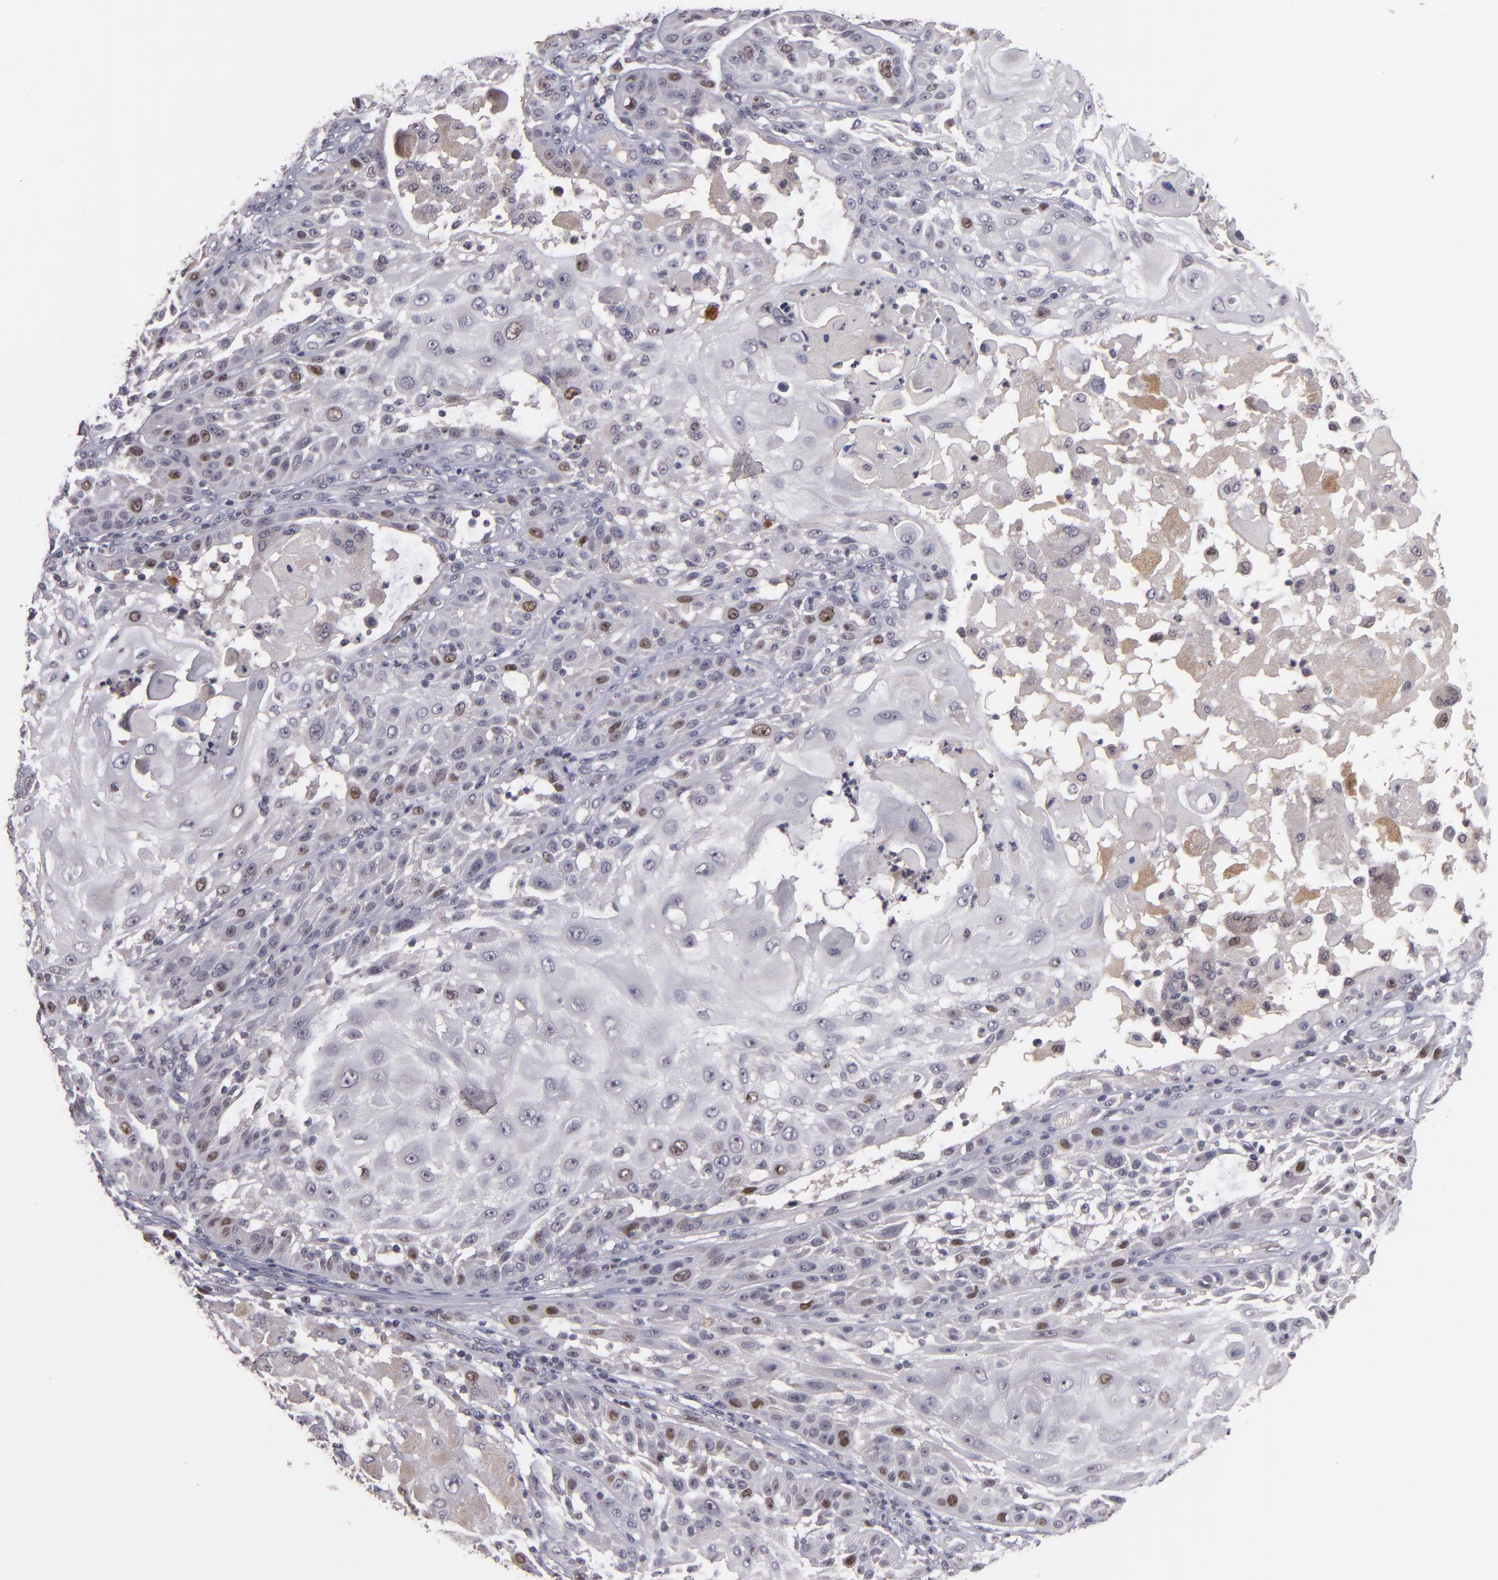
{"staining": {"intensity": "strong", "quantity": "25%-75%", "location": "nuclear"}, "tissue": "skin cancer", "cell_type": "Tumor cells", "image_type": "cancer", "snomed": [{"axis": "morphology", "description": "Squamous cell carcinoma, NOS"}, {"axis": "topography", "description": "Skin"}], "caption": "A high-resolution image shows immunohistochemistry staining of squamous cell carcinoma (skin), which shows strong nuclear expression in about 25%-75% of tumor cells.", "gene": "CDC7", "patient": {"sex": "female", "age": 89}}